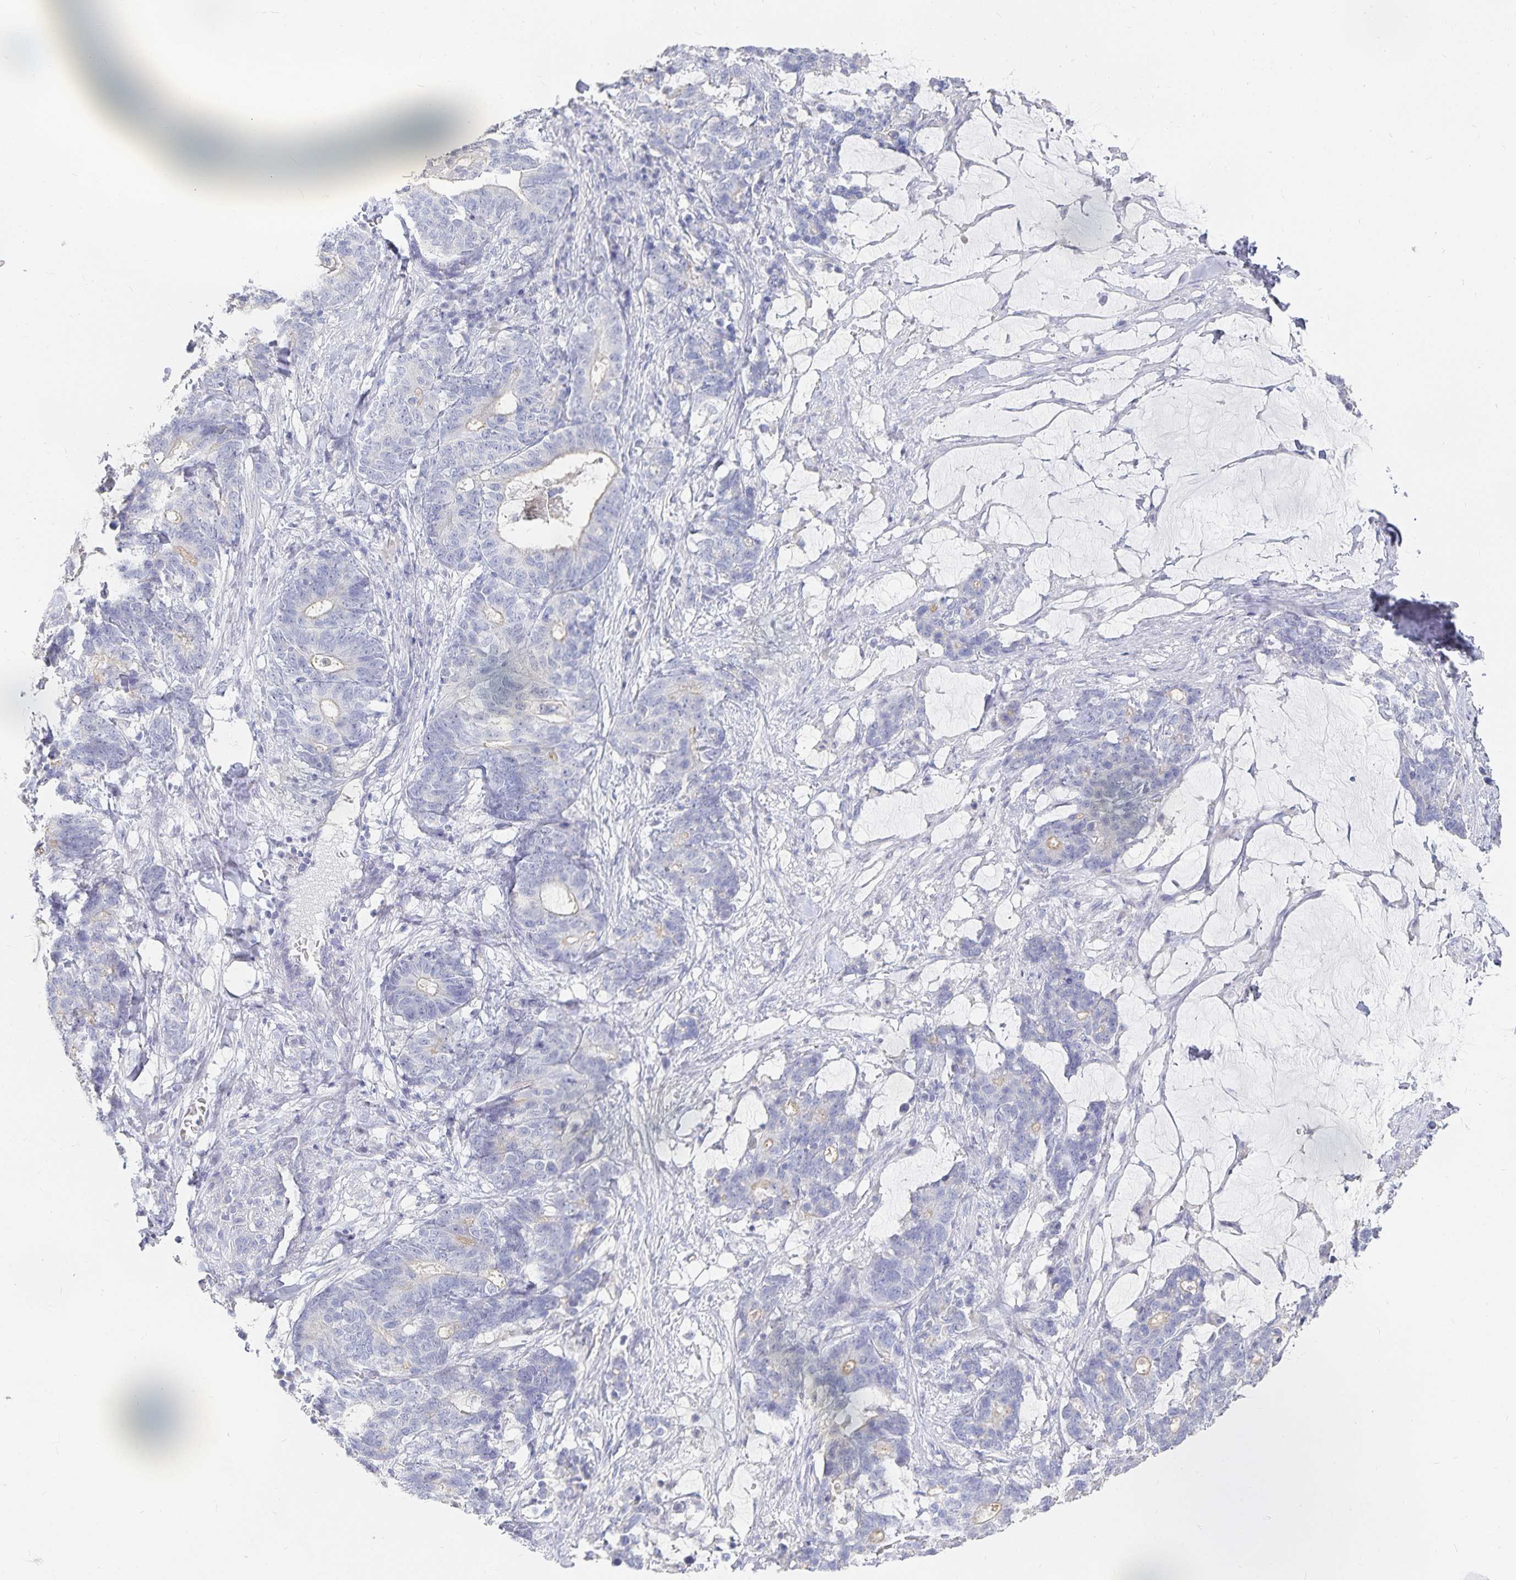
{"staining": {"intensity": "negative", "quantity": "none", "location": "none"}, "tissue": "stomach cancer", "cell_type": "Tumor cells", "image_type": "cancer", "snomed": [{"axis": "morphology", "description": "Normal tissue, NOS"}, {"axis": "morphology", "description": "Adenocarcinoma, NOS"}, {"axis": "topography", "description": "Stomach"}], "caption": "Stomach adenocarcinoma was stained to show a protein in brown. There is no significant staining in tumor cells.", "gene": "DNAH9", "patient": {"sex": "female", "age": 64}}